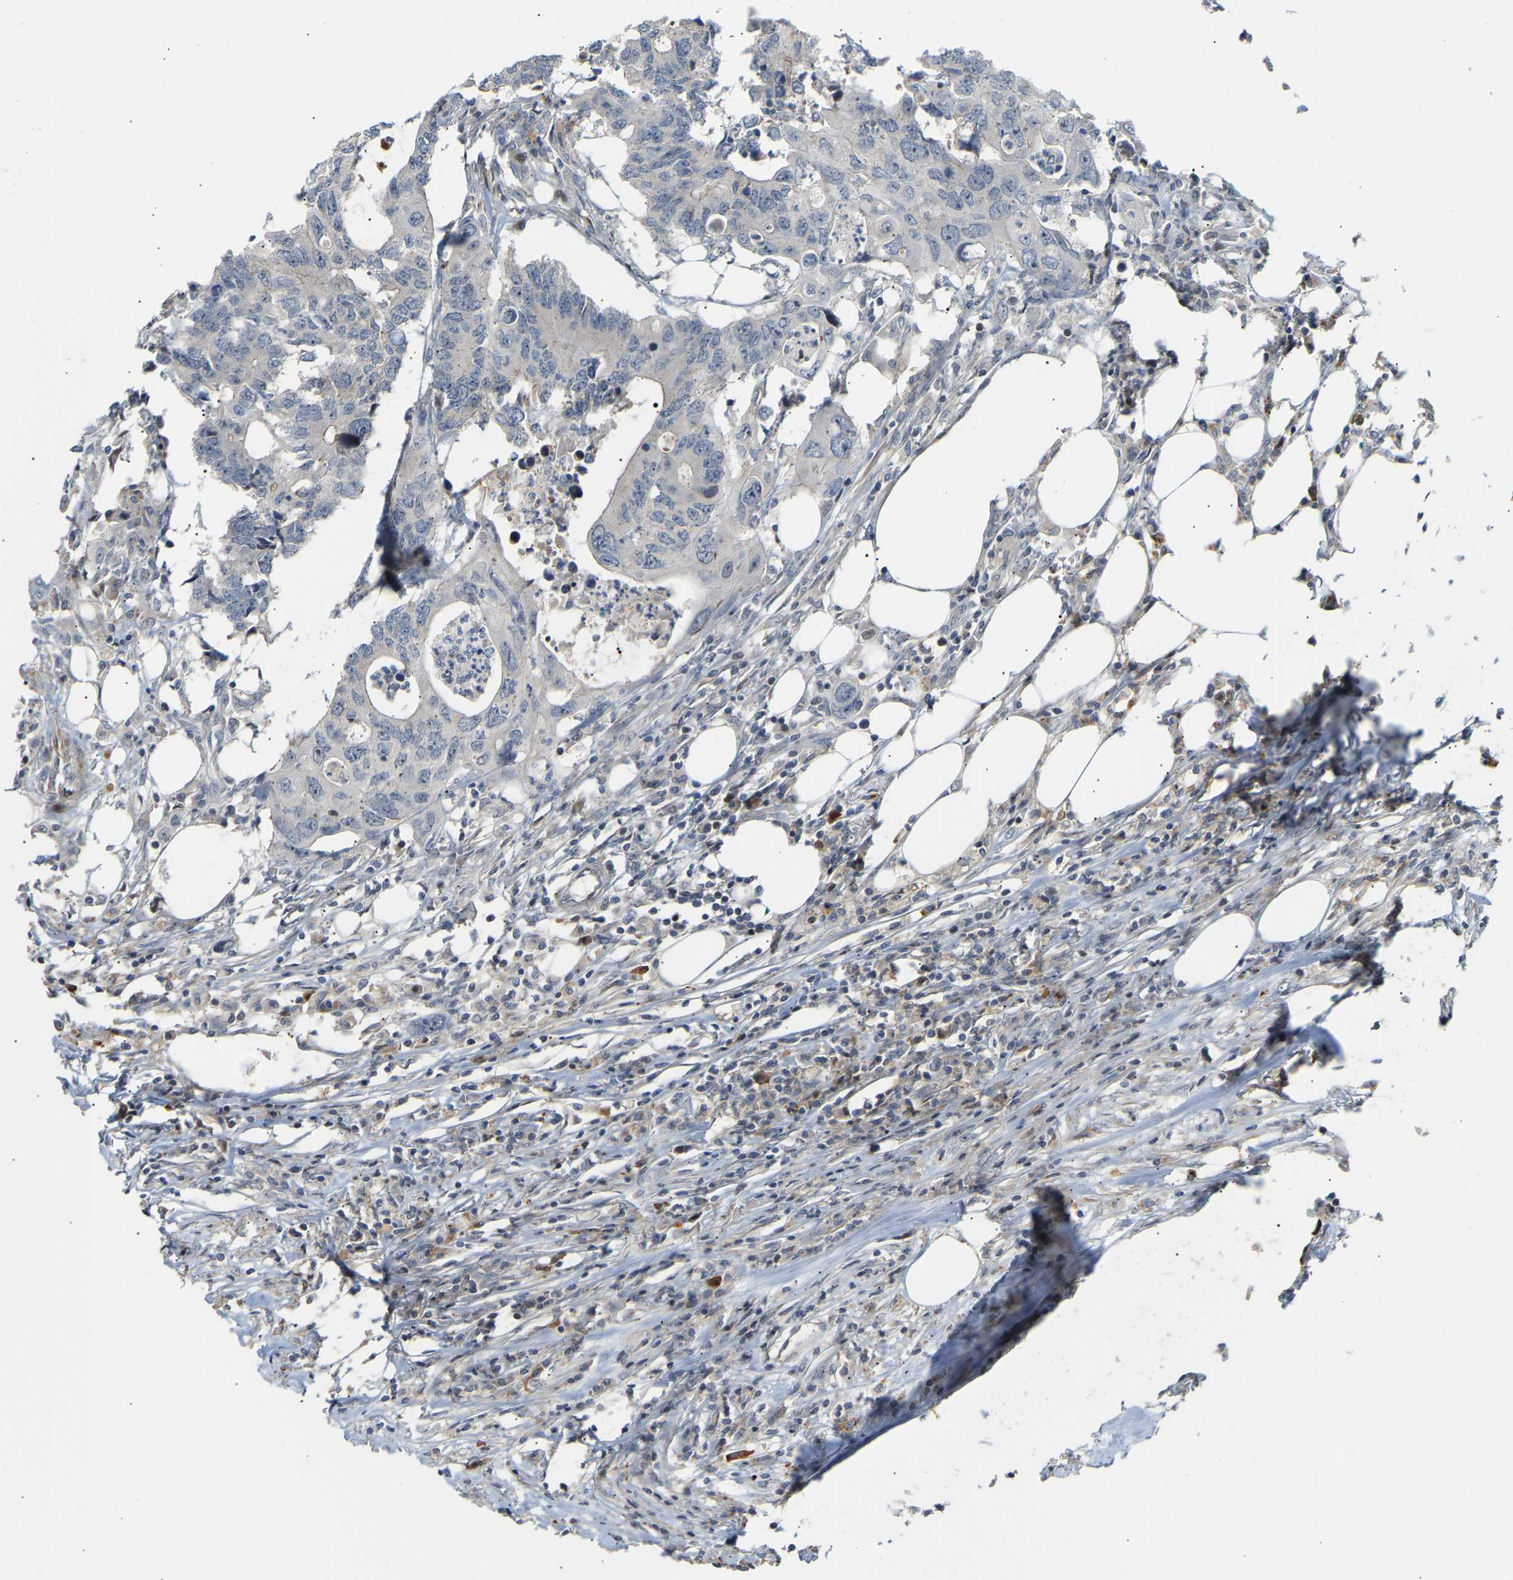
{"staining": {"intensity": "negative", "quantity": "none", "location": "none"}, "tissue": "colorectal cancer", "cell_type": "Tumor cells", "image_type": "cancer", "snomed": [{"axis": "morphology", "description": "Adenocarcinoma, NOS"}, {"axis": "topography", "description": "Colon"}], "caption": "Tumor cells are negative for protein expression in human adenocarcinoma (colorectal). (DAB (3,3'-diaminobenzidine) immunohistochemistry visualized using brightfield microscopy, high magnification).", "gene": "POGLUT2", "patient": {"sex": "male", "age": 71}}